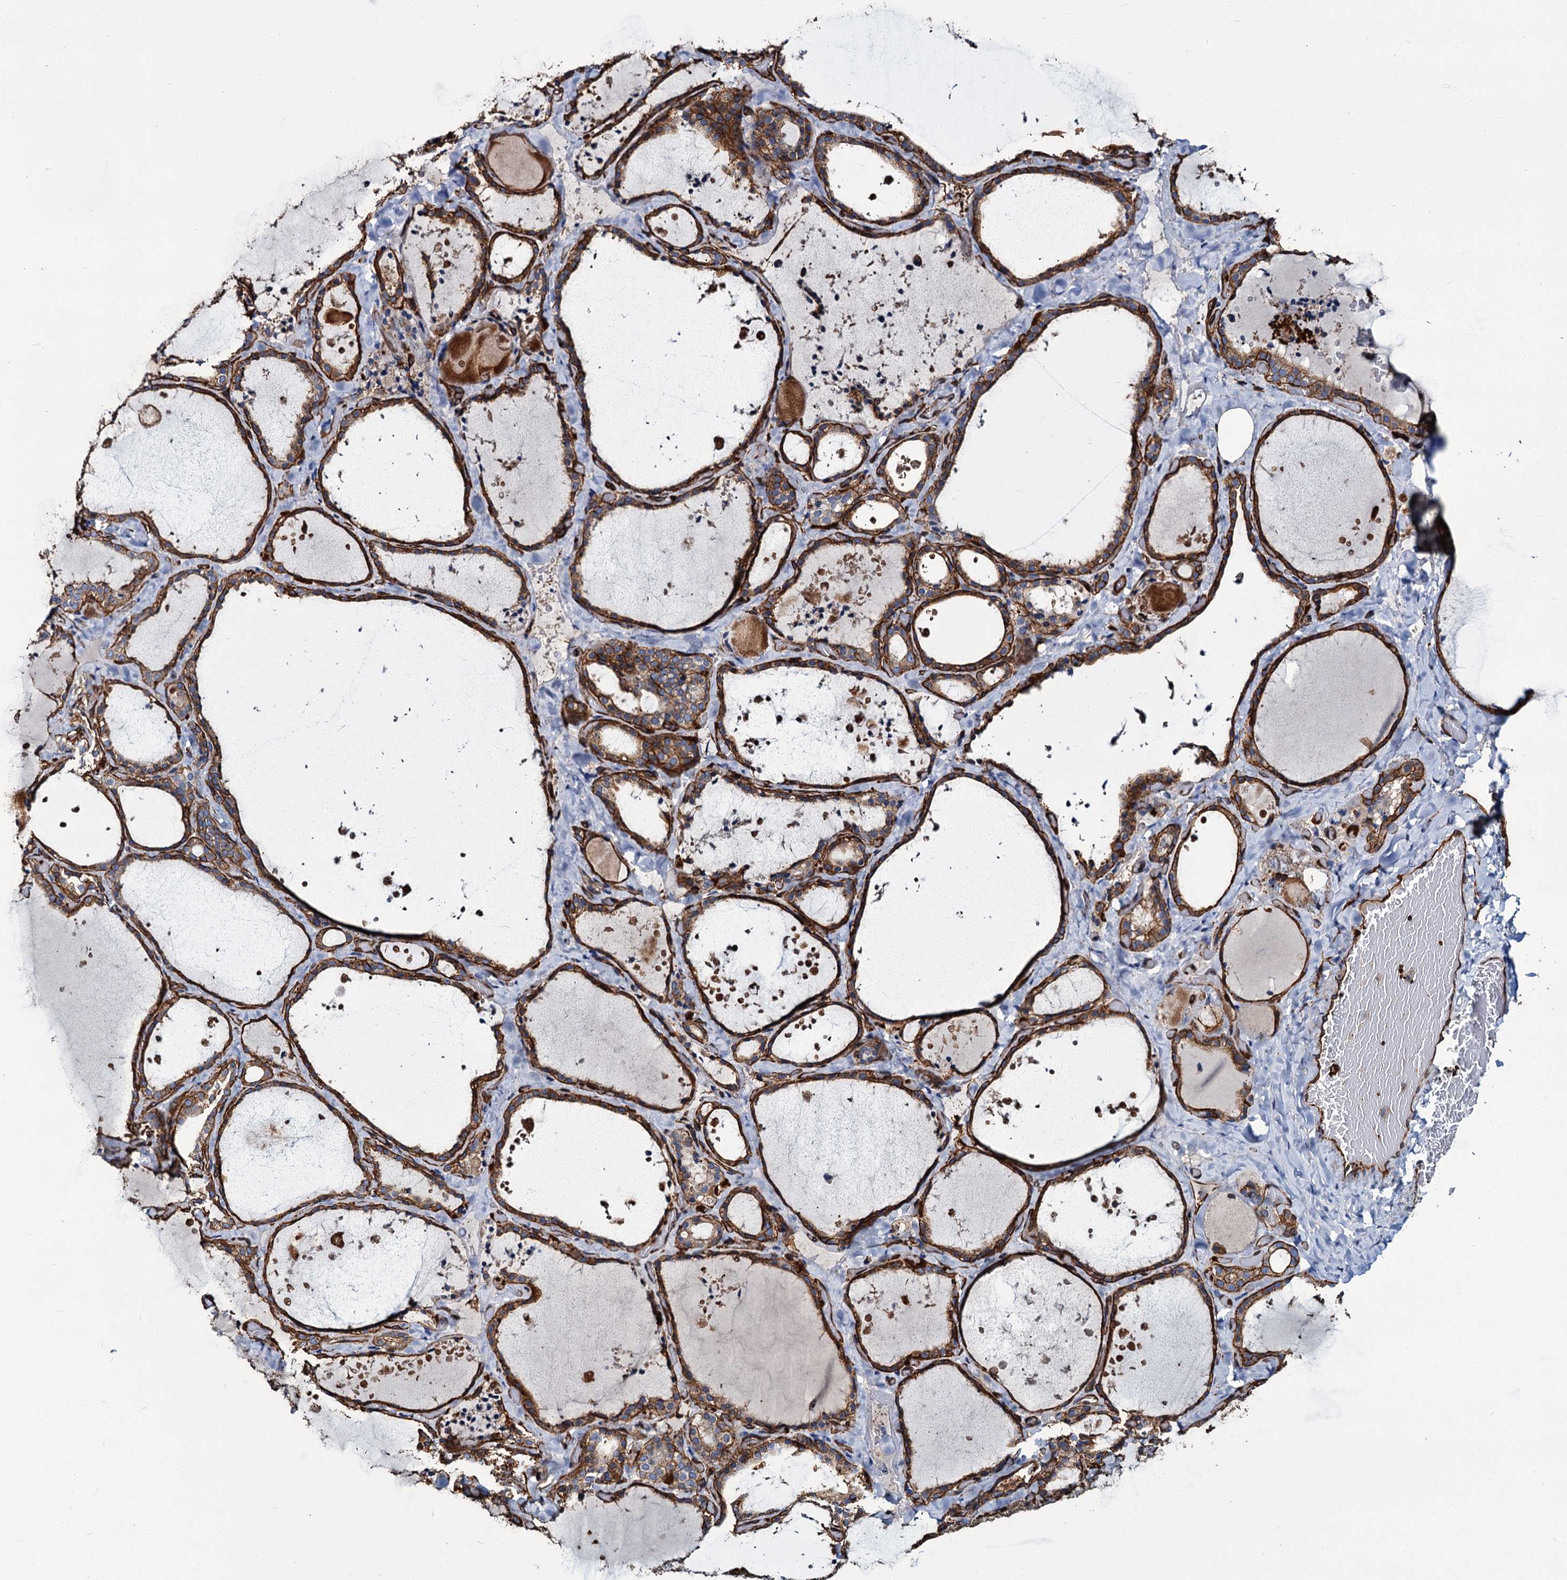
{"staining": {"intensity": "strong", "quantity": ">75%", "location": "cytoplasmic/membranous"}, "tissue": "thyroid gland", "cell_type": "Glandular cells", "image_type": "normal", "snomed": [{"axis": "morphology", "description": "Normal tissue, NOS"}, {"axis": "topography", "description": "Thyroid gland"}], "caption": "Immunohistochemical staining of unremarkable thyroid gland reveals strong cytoplasmic/membranous protein positivity in about >75% of glandular cells. The protein of interest is stained brown, and the nuclei are stained in blue (DAB (3,3'-diaminobenzidine) IHC with brightfield microscopy, high magnification).", "gene": "CACNA1C", "patient": {"sex": "female", "age": 44}}